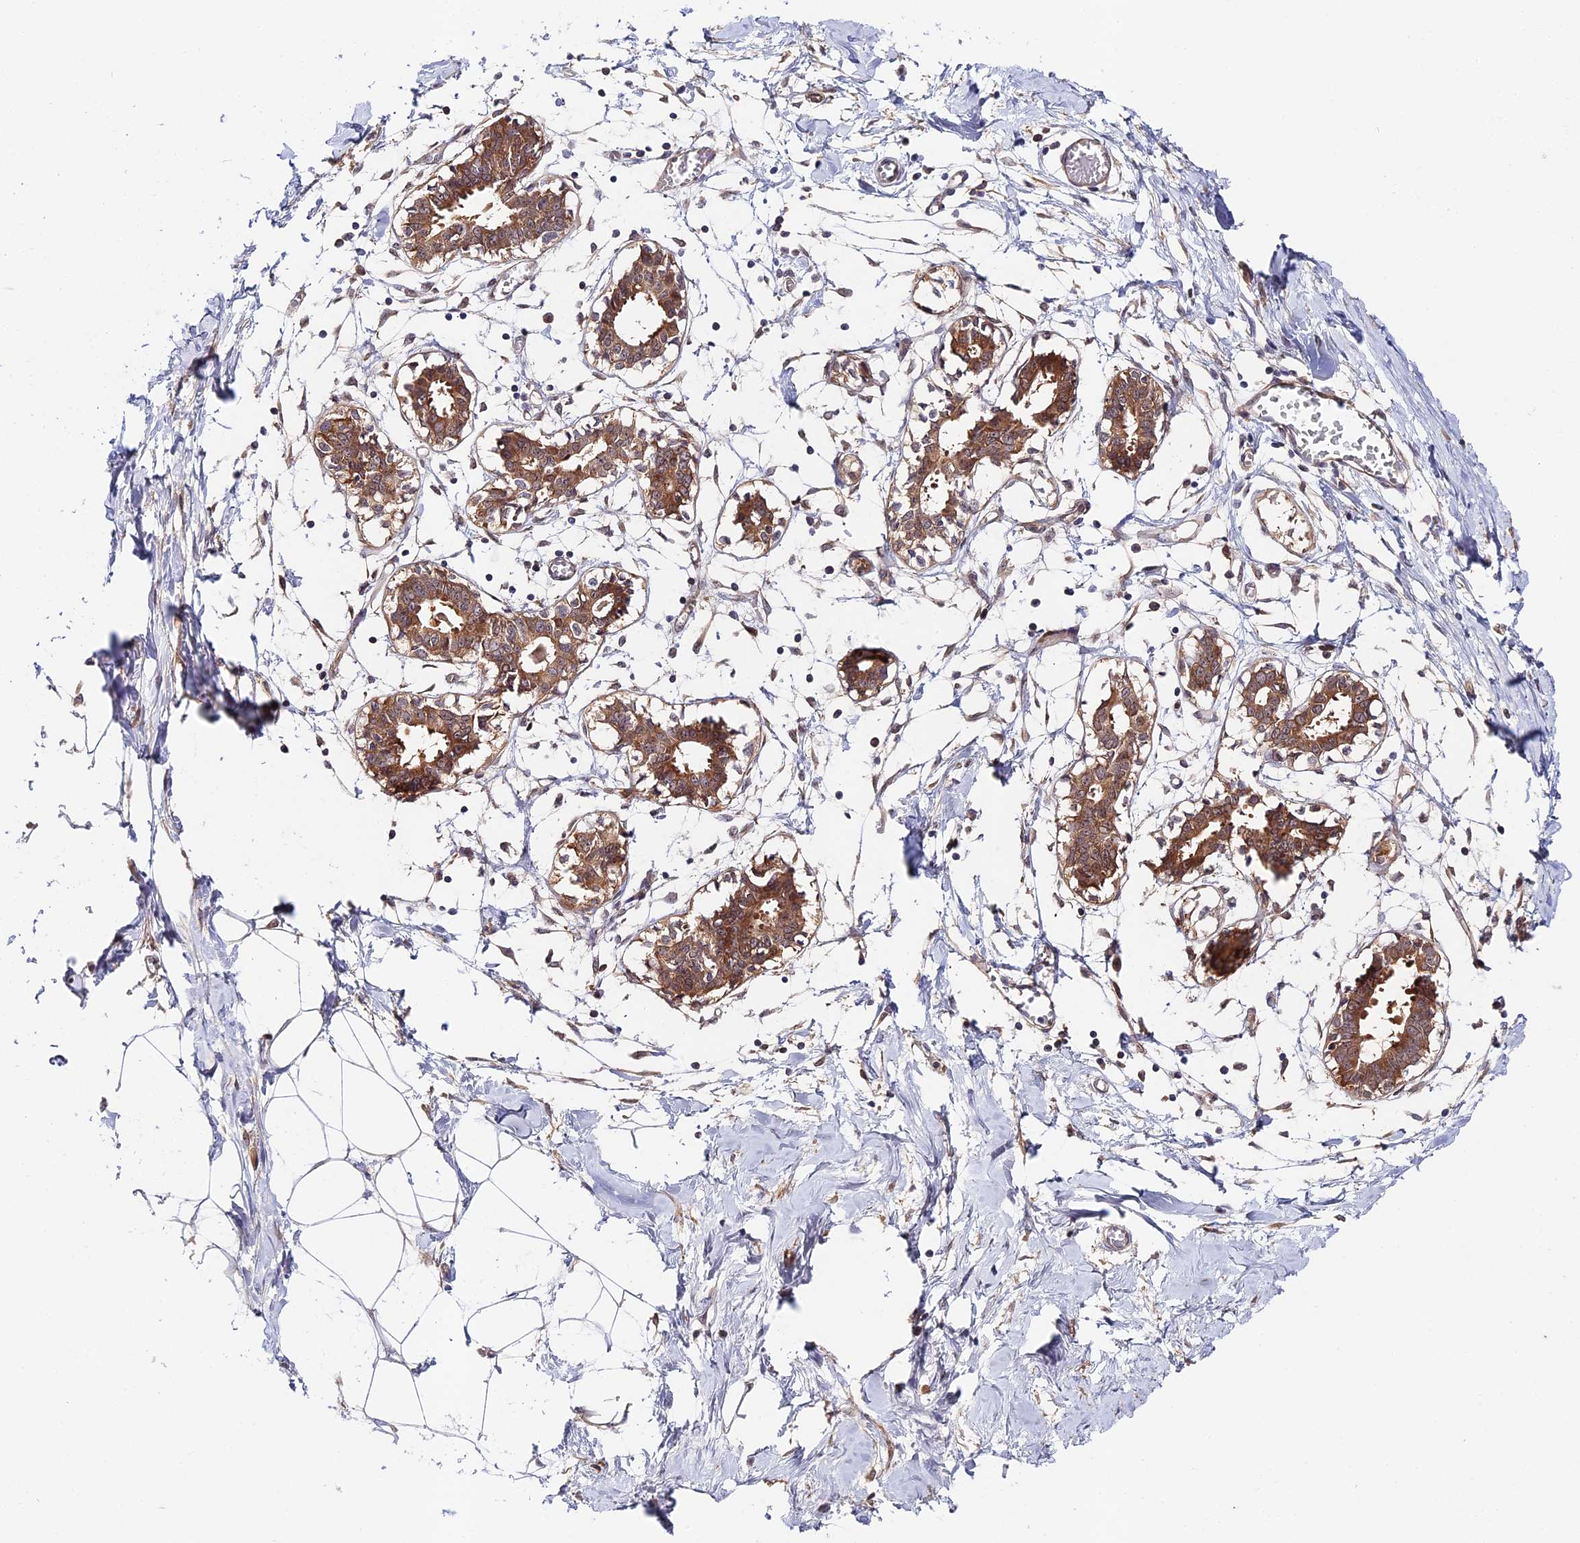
{"staining": {"intensity": "weak", "quantity": "25%-75%", "location": "cytoplasmic/membranous"}, "tissue": "breast", "cell_type": "Adipocytes", "image_type": "normal", "snomed": [{"axis": "morphology", "description": "Normal tissue, NOS"}, {"axis": "topography", "description": "Breast"}], "caption": "Normal breast was stained to show a protein in brown. There is low levels of weak cytoplasmic/membranous staining in about 25%-75% of adipocytes. (DAB = brown stain, brightfield microscopy at high magnification).", "gene": "IMPACT", "patient": {"sex": "female", "age": 27}}